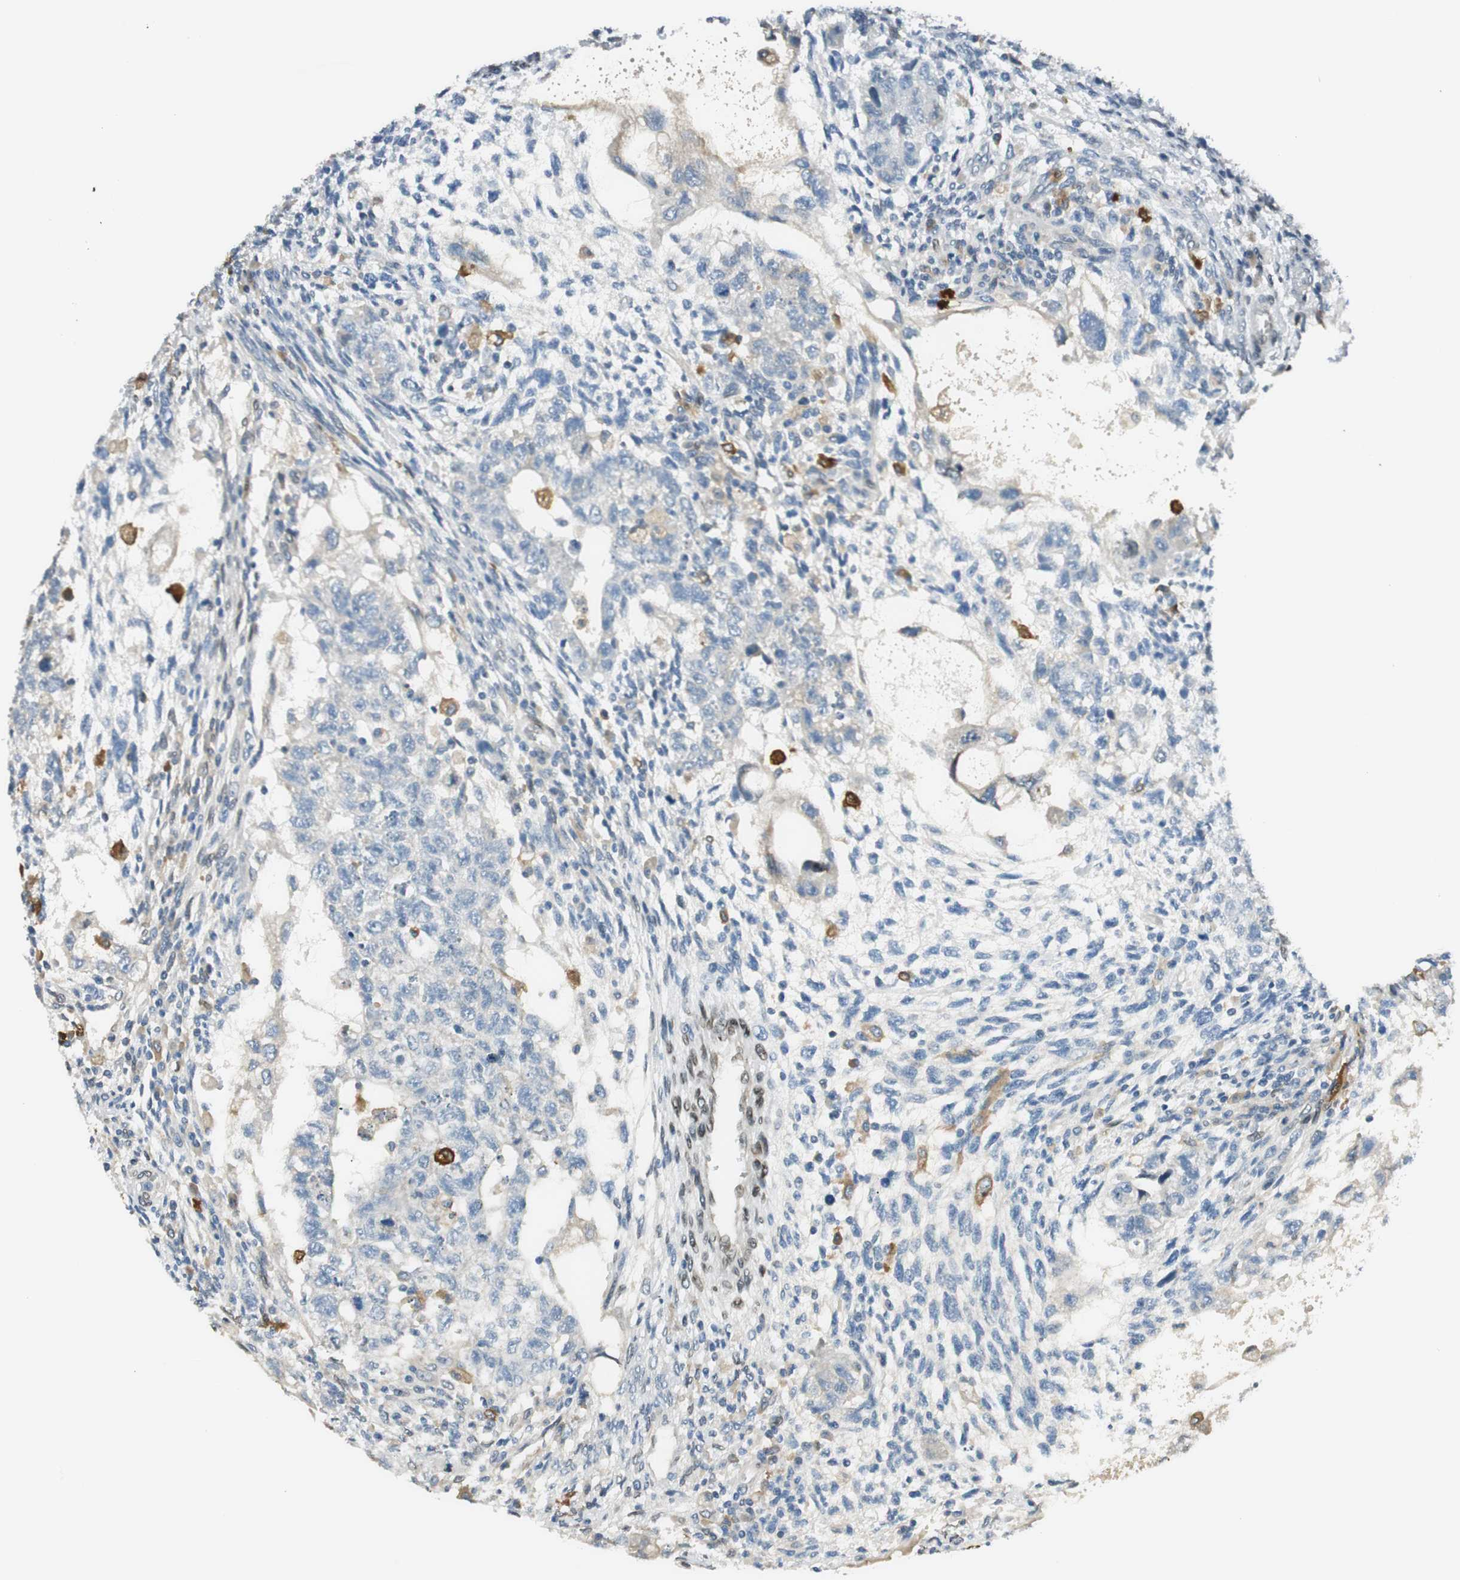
{"staining": {"intensity": "negative", "quantity": "none", "location": "none"}, "tissue": "testis cancer", "cell_type": "Tumor cells", "image_type": "cancer", "snomed": [{"axis": "morphology", "description": "Normal tissue, NOS"}, {"axis": "morphology", "description": "Carcinoma, Embryonal, NOS"}, {"axis": "topography", "description": "Testis"}], "caption": "IHC of human embryonal carcinoma (testis) shows no positivity in tumor cells.", "gene": "TMEM260", "patient": {"sex": "male", "age": 36}}